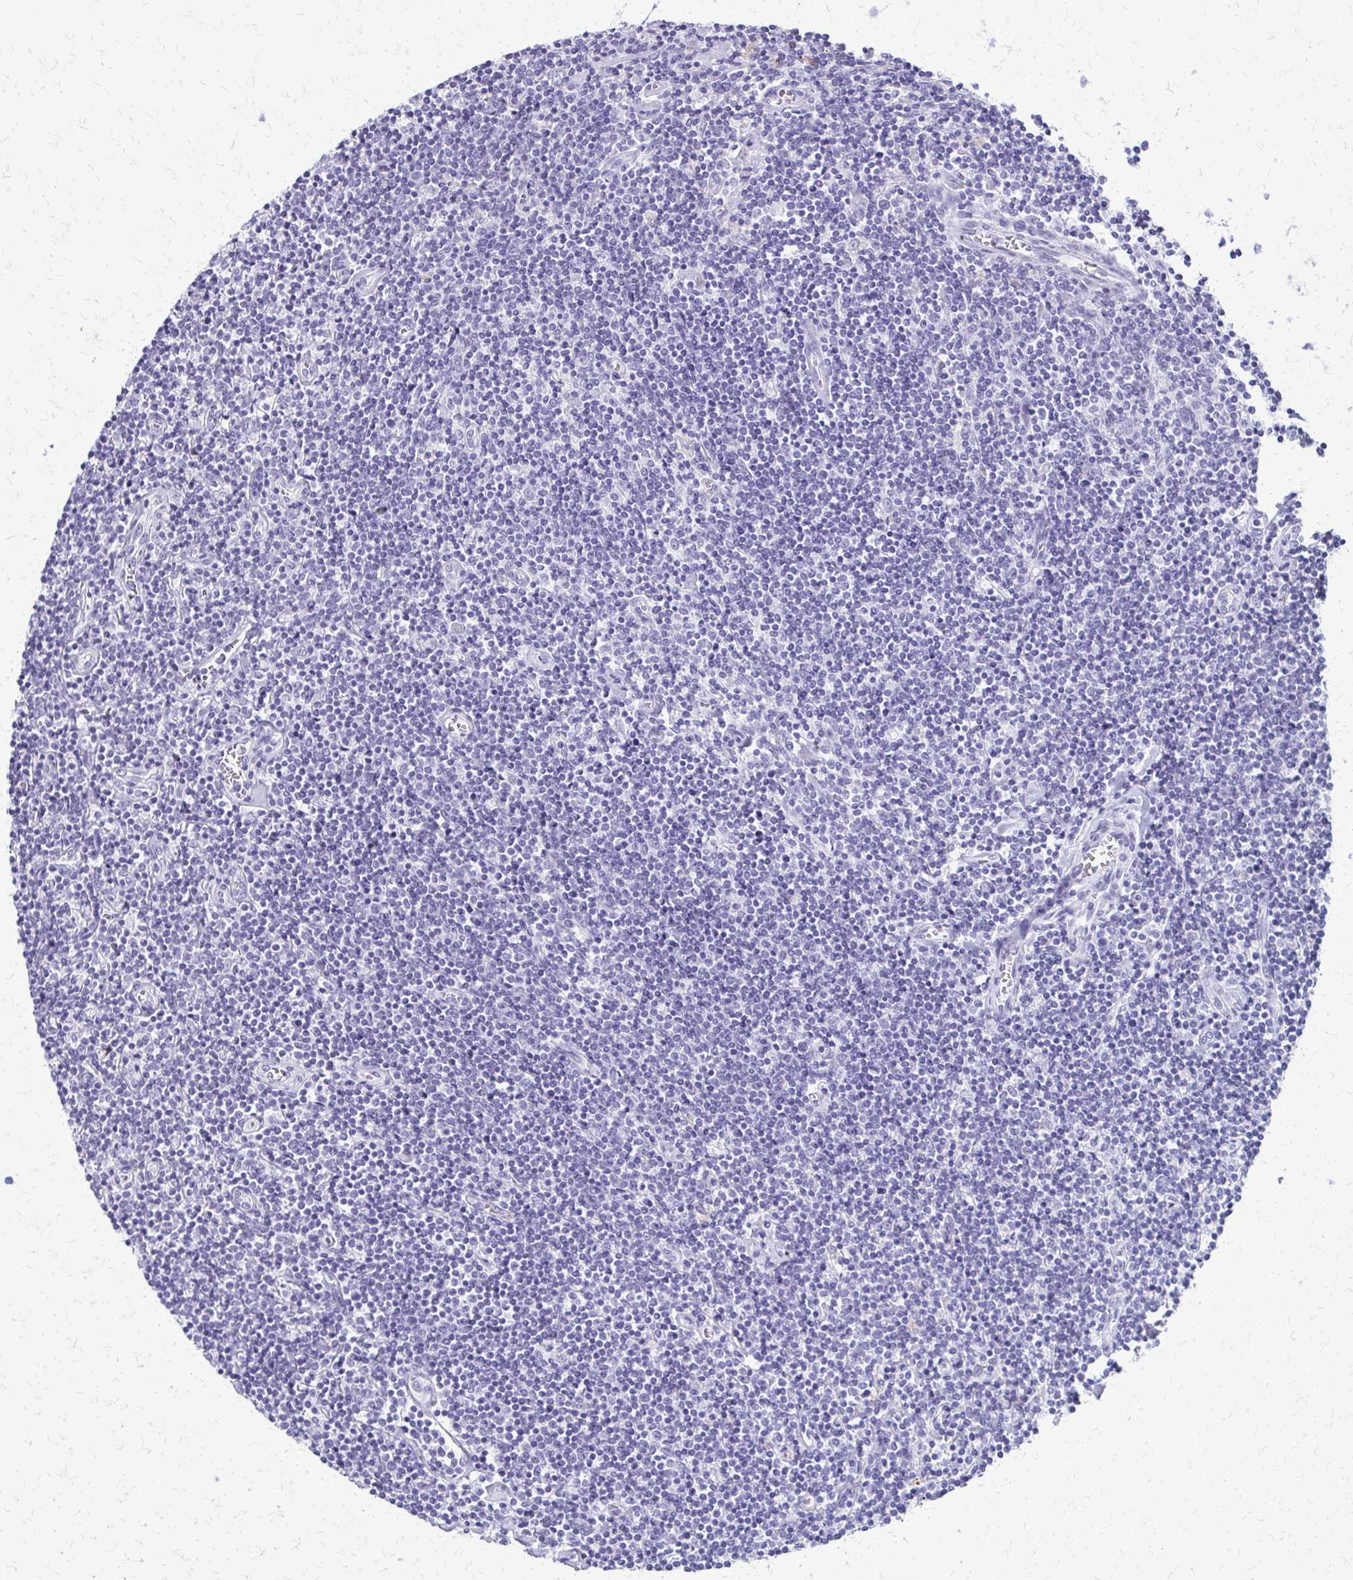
{"staining": {"intensity": "negative", "quantity": "none", "location": "none"}, "tissue": "lymphoma", "cell_type": "Tumor cells", "image_type": "cancer", "snomed": [{"axis": "morphology", "description": "Hodgkin's disease, NOS"}, {"axis": "topography", "description": "Lymph node"}], "caption": "Hodgkin's disease stained for a protein using IHC shows no staining tumor cells.", "gene": "FAM162B", "patient": {"sex": "male", "age": 40}}